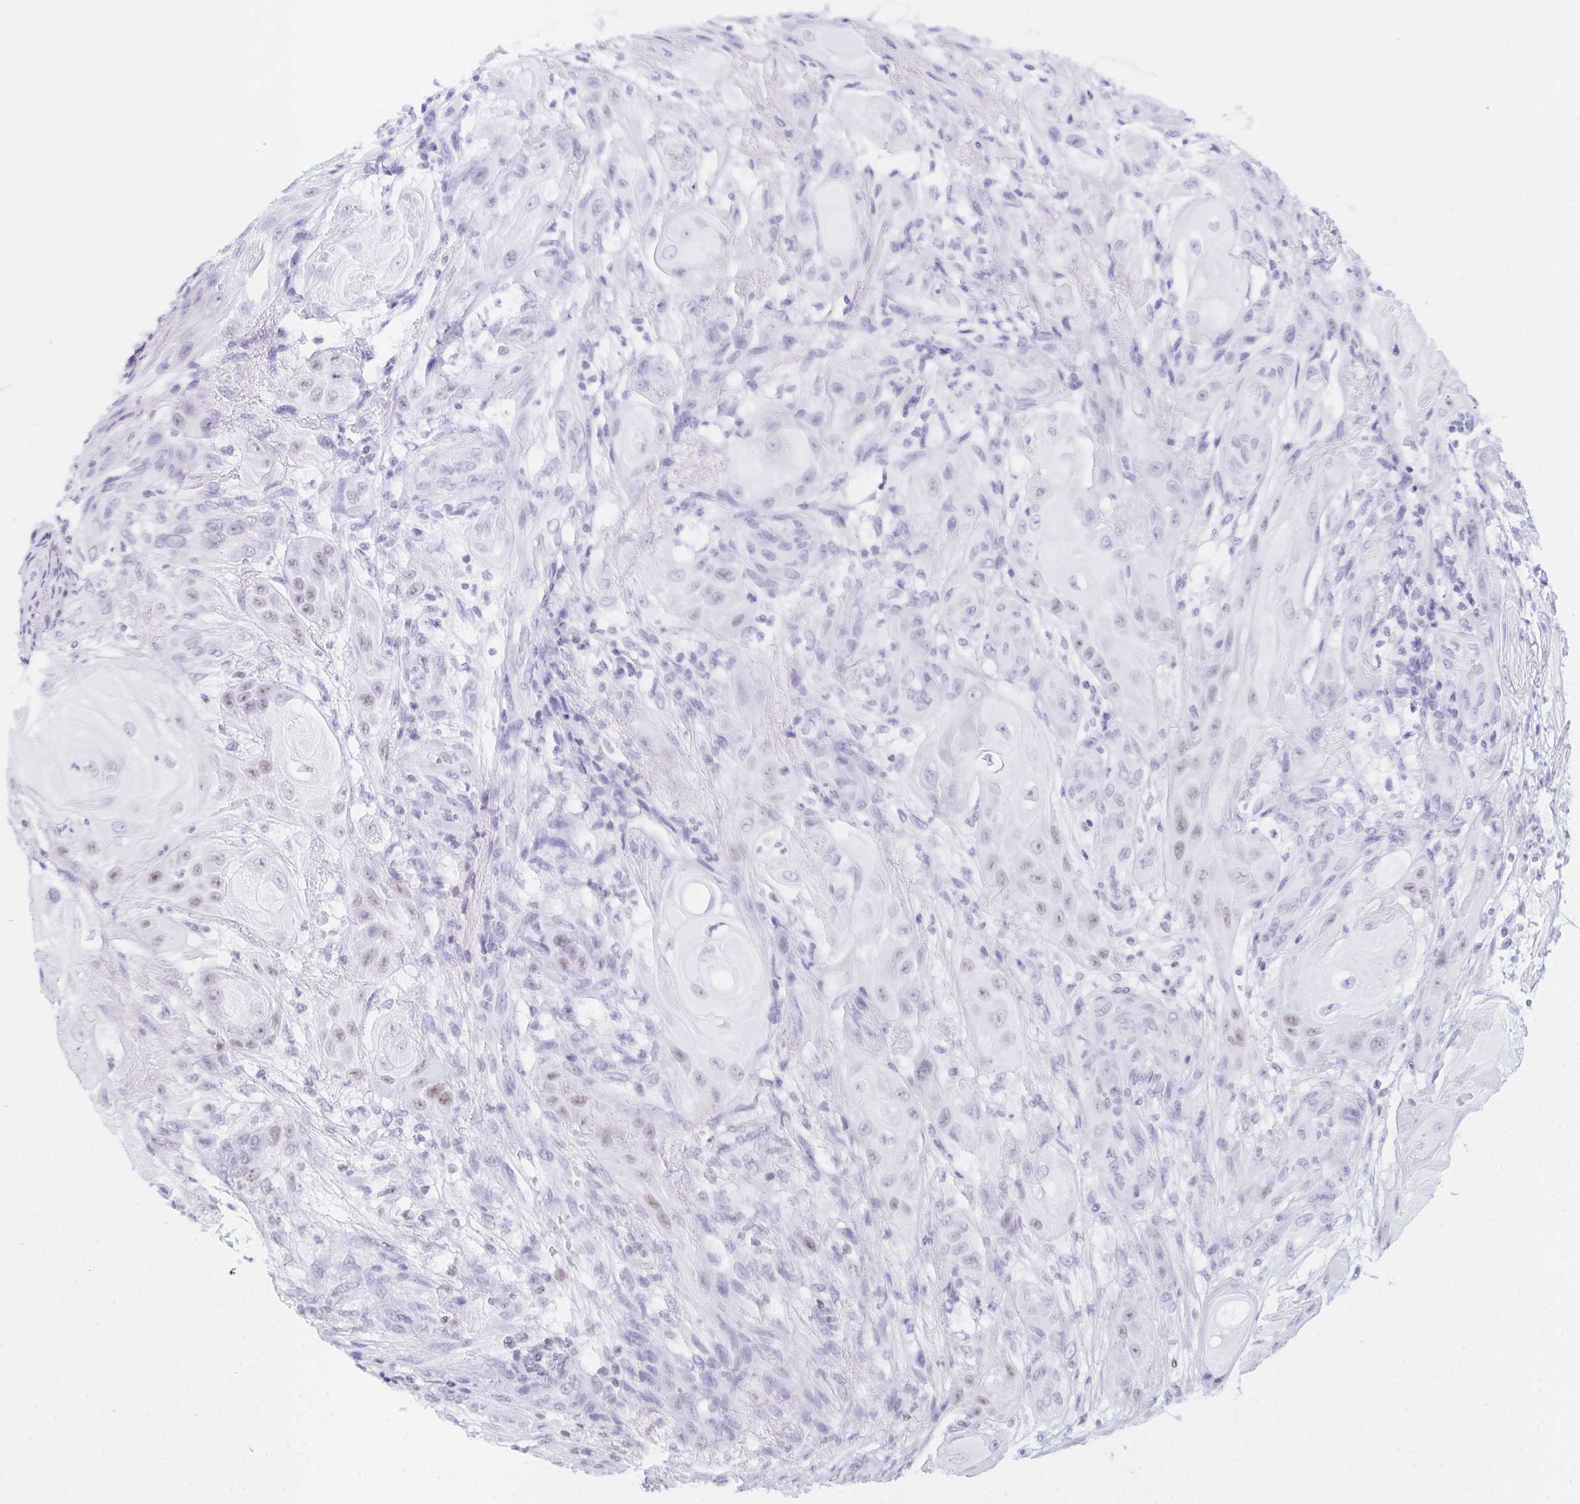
{"staining": {"intensity": "moderate", "quantity": "<25%", "location": "nuclear"}, "tissue": "skin cancer", "cell_type": "Tumor cells", "image_type": "cancer", "snomed": [{"axis": "morphology", "description": "Squamous cell carcinoma, NOS"}, {"axis": "topography", "description": "Skin"}], "caption": "About <25% of tumor cells in skin squamous cell carcinoma display moderate nuclear protein positivity as visualized by brown immunohistochemical staining.", "gene": "POLD3", "patient": {"sex": "male", "age": 62}}